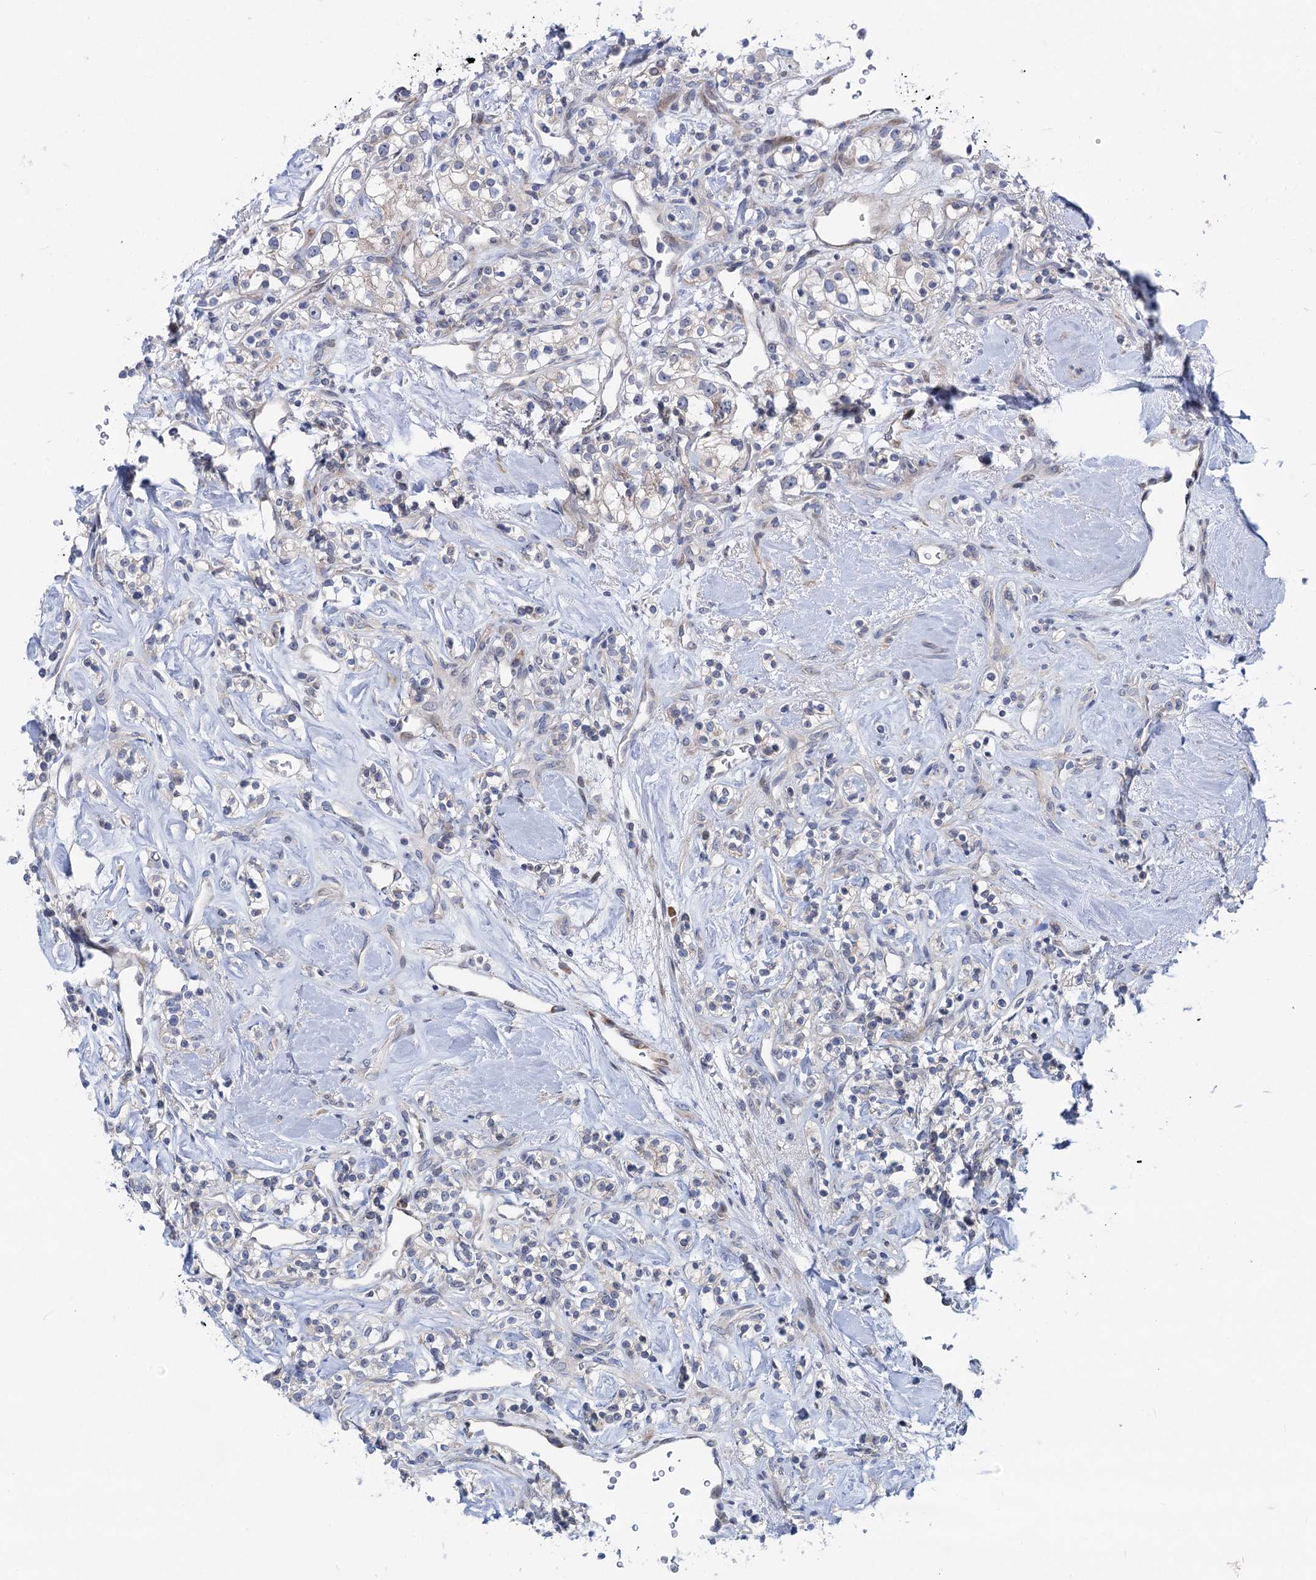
{"staining": {"intensity": "negative", "quantity": "none", "location": "none"}, "tissue": "renal cancer", "cell_type": "Tumor cells", "image_type": "cancer", "snomed": [{"axis": "morphology", "description": "Adenocarcinoma, NOS"}, {"axis": "topography", "description": "Kidney"}], "caption": "This micrograph is of adenocarcinoma (renal) stained with IHC to label a protein in brown with the nuclei are counter-stained blue. There is no expression in tumor cells.", "gene": "QPCTL", "patient": {"sex": "male", "age": 77}}